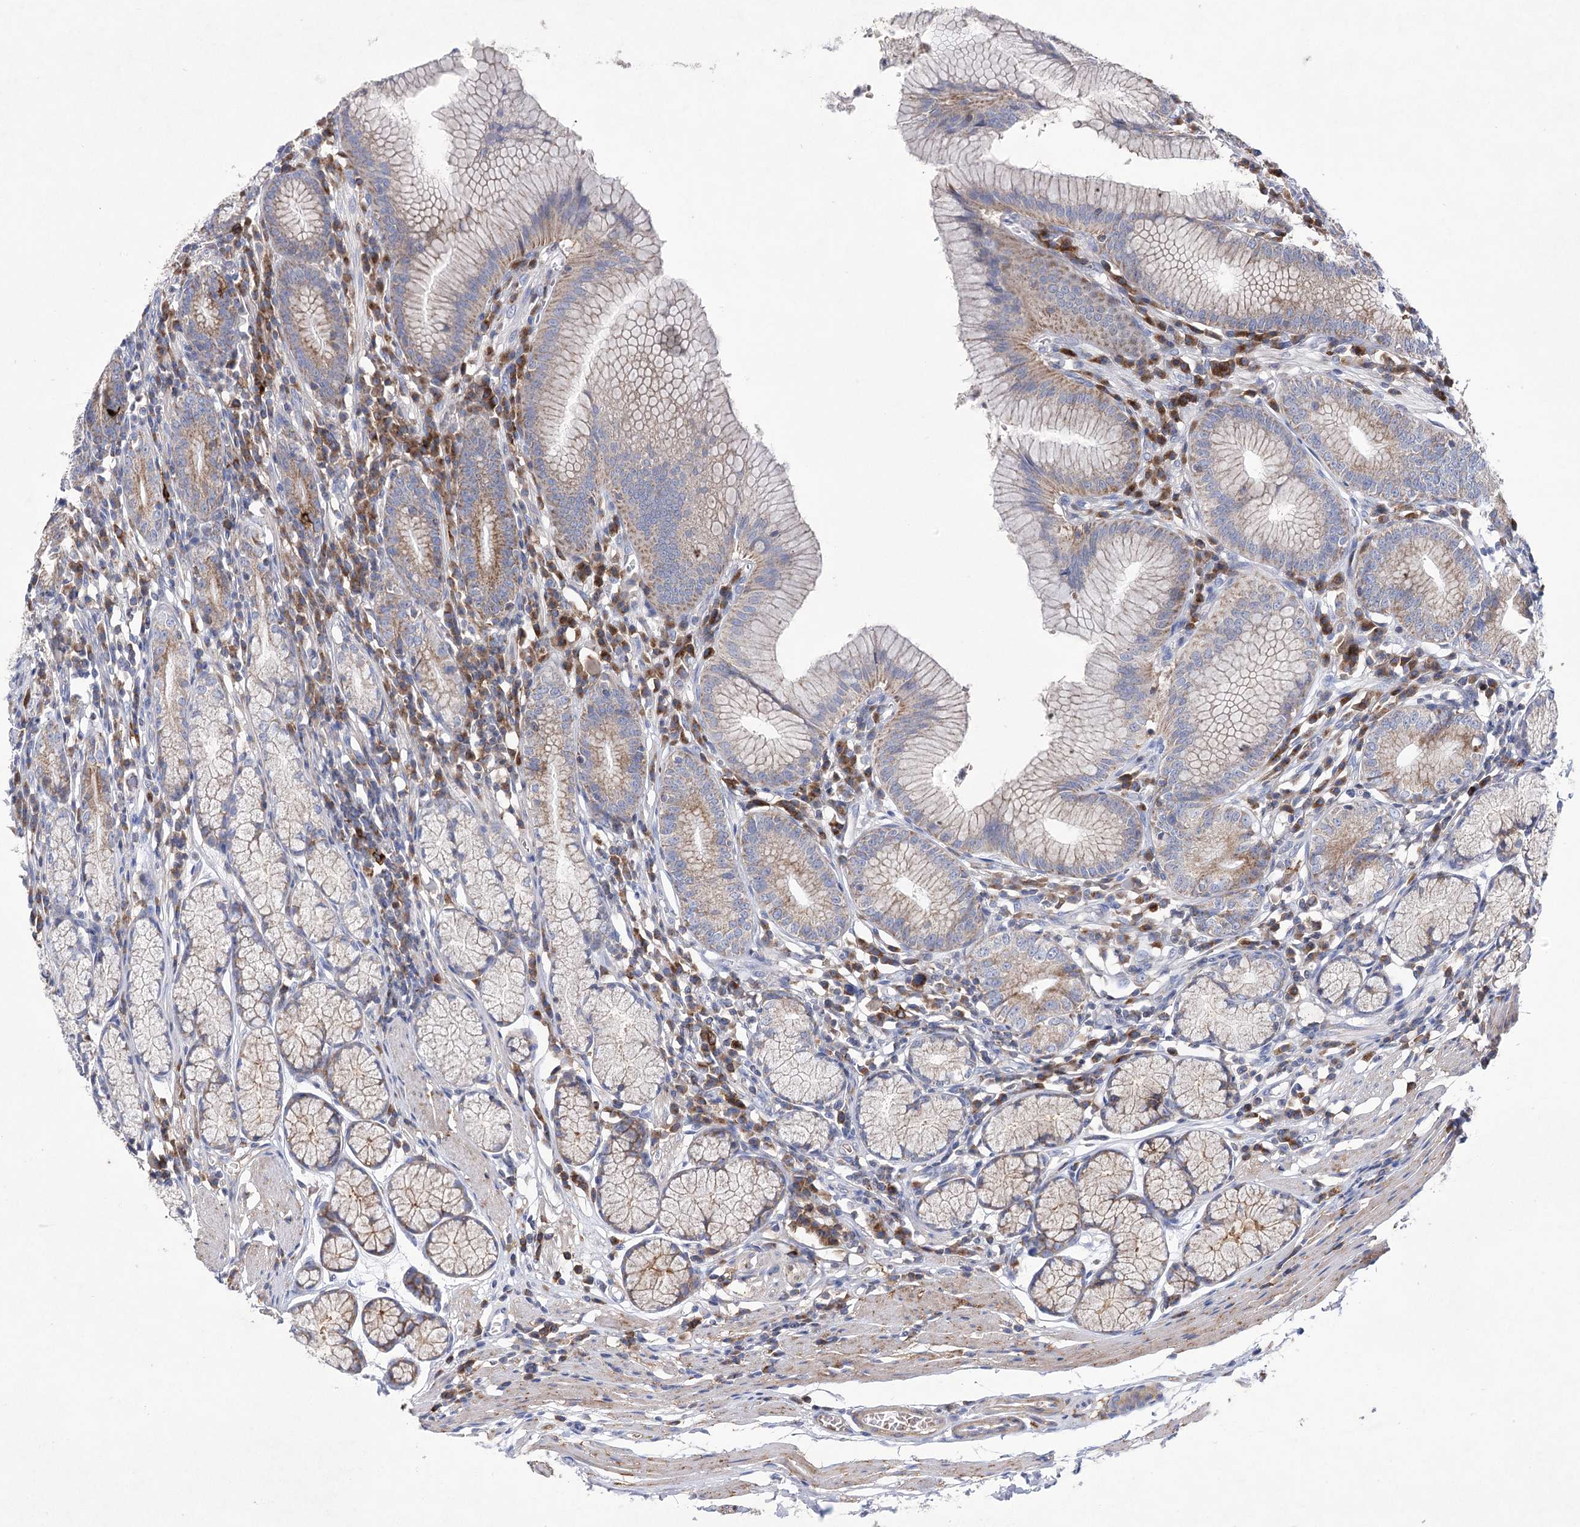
{"staining": {"intensity": "moderate", "quantity": "25%-75%", "location": "cytoplasmic/membranous"}, "tissue": "stomach", "cell_type": "Glandular cells", "image_type": "normal", "snomed": [{"axis": "morphology", "description": "Normal tissue, NOS"}, {"axis": "topography", "description": "Stomach"}], "caption": "Immunohistochemical staining of unremarkable human stomach shows 25%-75% levels of moderate cytoplasmic/membranous protein staining in about 25%-75% of glandular cells. (DAB IHC with brightfield microscopy, high magnification).", "gene": "COX15", "patient": {"sex": "male", "age": 55}}